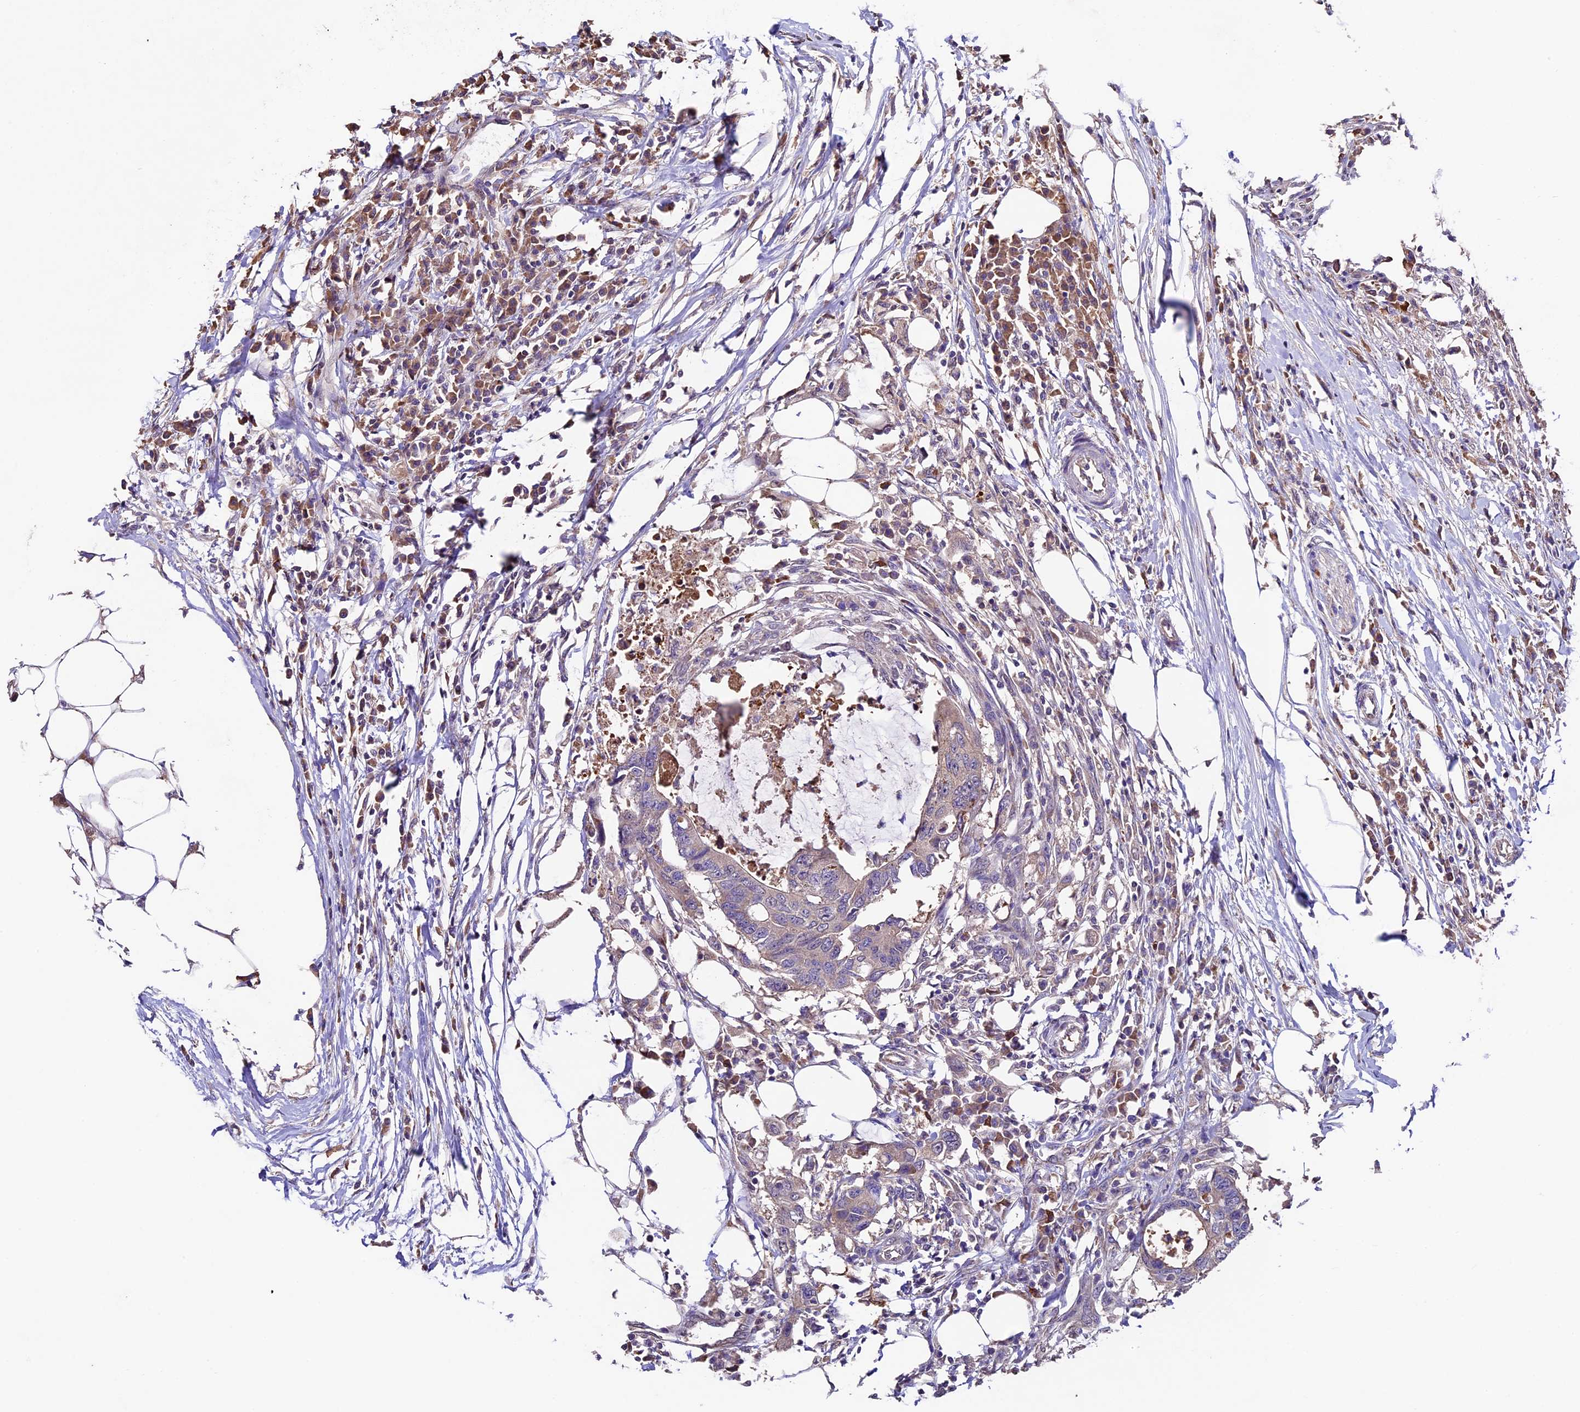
{"staining": {"intensity": "weak", "quantity": "<25%", "location": "cytoplasmic/membranous"}, "tissue": "colorectal cancer", "cell_type": "Tumor cells", "image_type": "cancer", "snomed": [{"axis": "morphology", "description": "Adenocarcinoma, NOS"}, {"axis": "topography", "description": "Colon"}], "caption": "High magnification brightfield microscopy of colorectal cancer stained with DAB (brown) and counterstained with hematoxylin (blue): tumor cells show no significant positivity.", "gene": "SBNO2", "patient": {"sex": "male", "age": 71}}